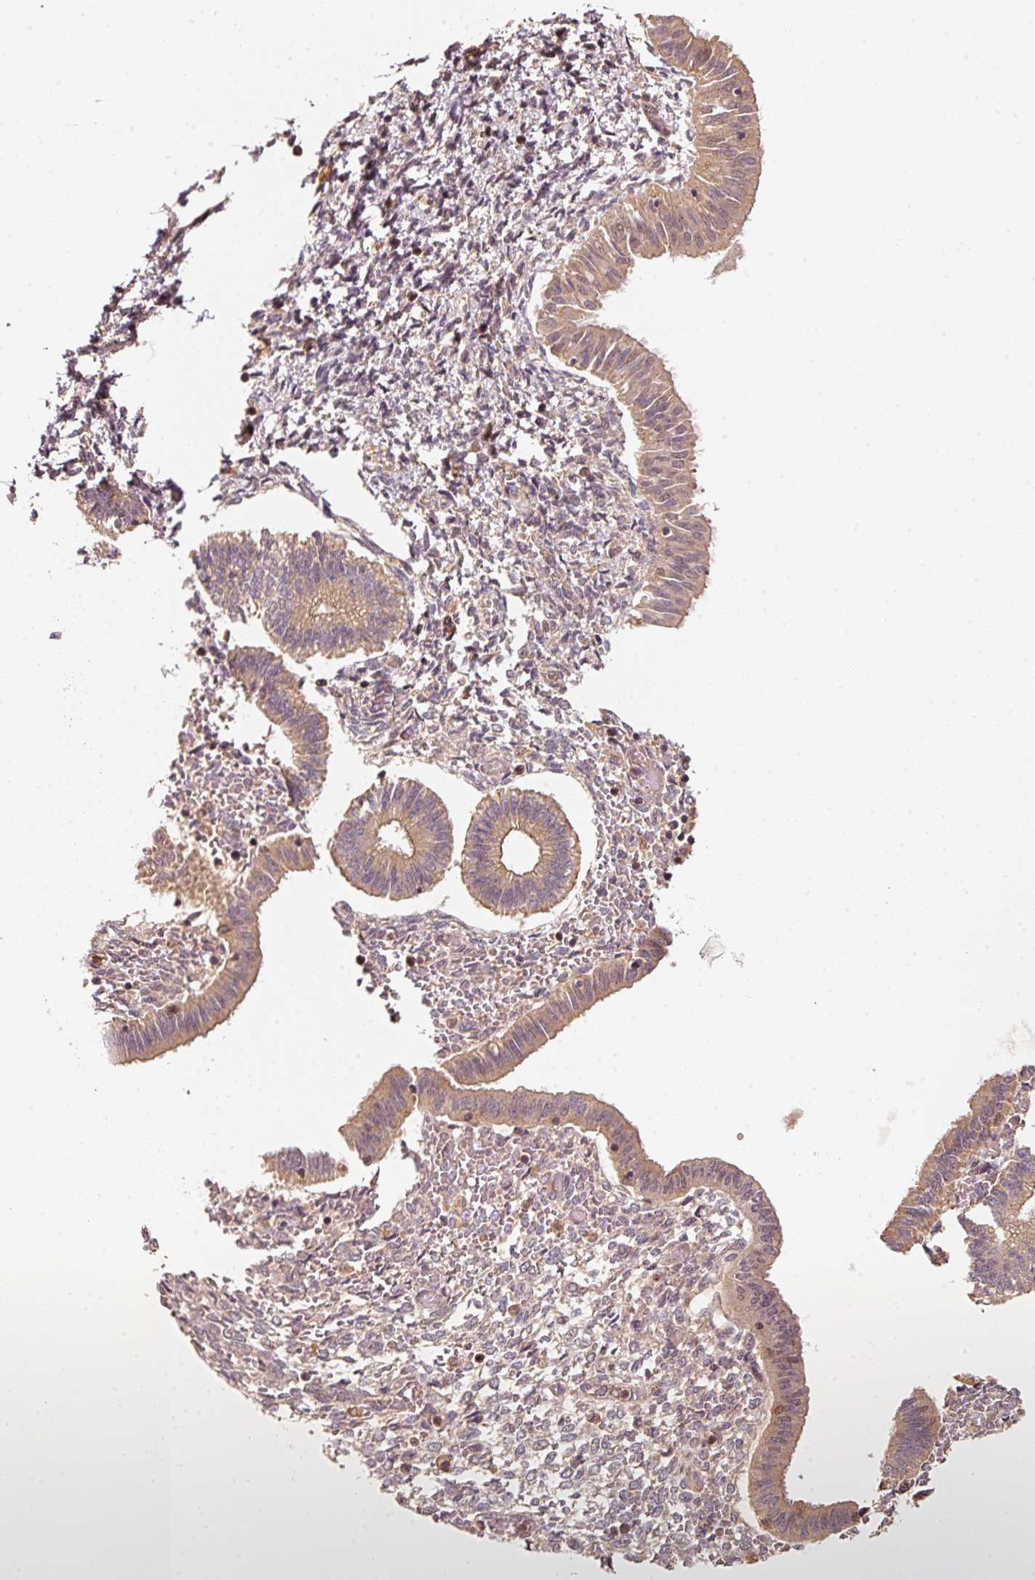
{"staining": {"intensity": "moderate", "quantity": ">75%", "location": "cytoplasmic/membranous"}, "tissue": "endometrium", "cell_type": "Cells in endometrial stroma", "image_type": "normal", "snomed": [{"axis": "morphology", "description": "Normal tissue, NOS"}, {"axis": "topography", "description": "Endometrium"}], "caption": "A brown stain labels moderate cytoplasmic/membranous positivity of a protein in cells in endometrial stroma of unremarkable human endometrium.", "gene": "RRAS2", "patient": {"sex": "female", "age": 25}}